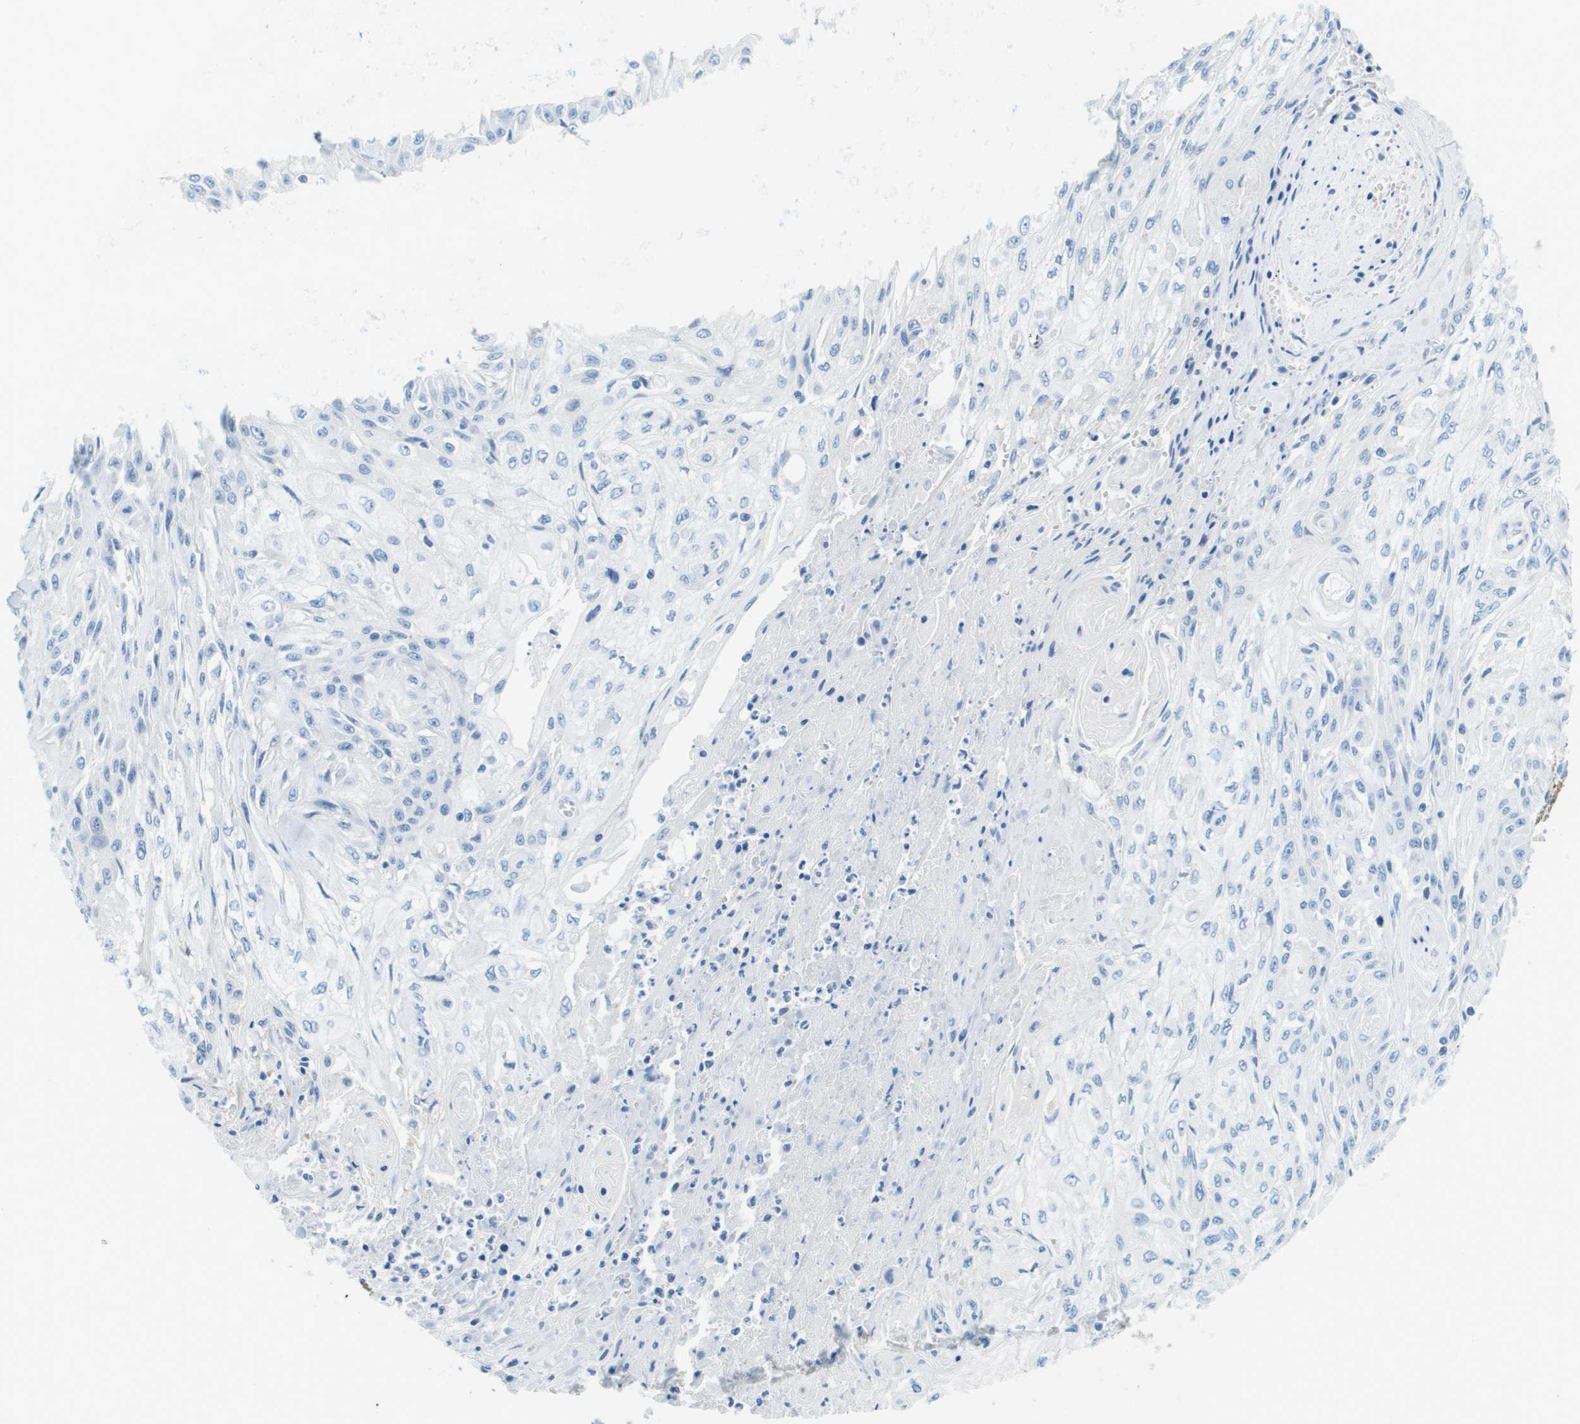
{"staining": {"intensity": "negative", "quantity": "none", "location": "none"}, "tissue": "skin cancer", "cell_type": "Tumor cells", "image_type": "cancer", "snomed": [{"axis": "morphology", "description": "Squamous cell carcinoma, NOS"}, {"axis": "morphology", "description": "Squamous cell carcinoma, metastatic, NOS"}, {"axis": "topography", "description": "Skin"}, {"axis": "topography", "description": "Lymph node"}], "caption": "The image exhibits no staining of tumor cells in squamous cell carcinoma (skin).", "gene": "CDHR2", "patient": {"sex": "male", "age": 75}}